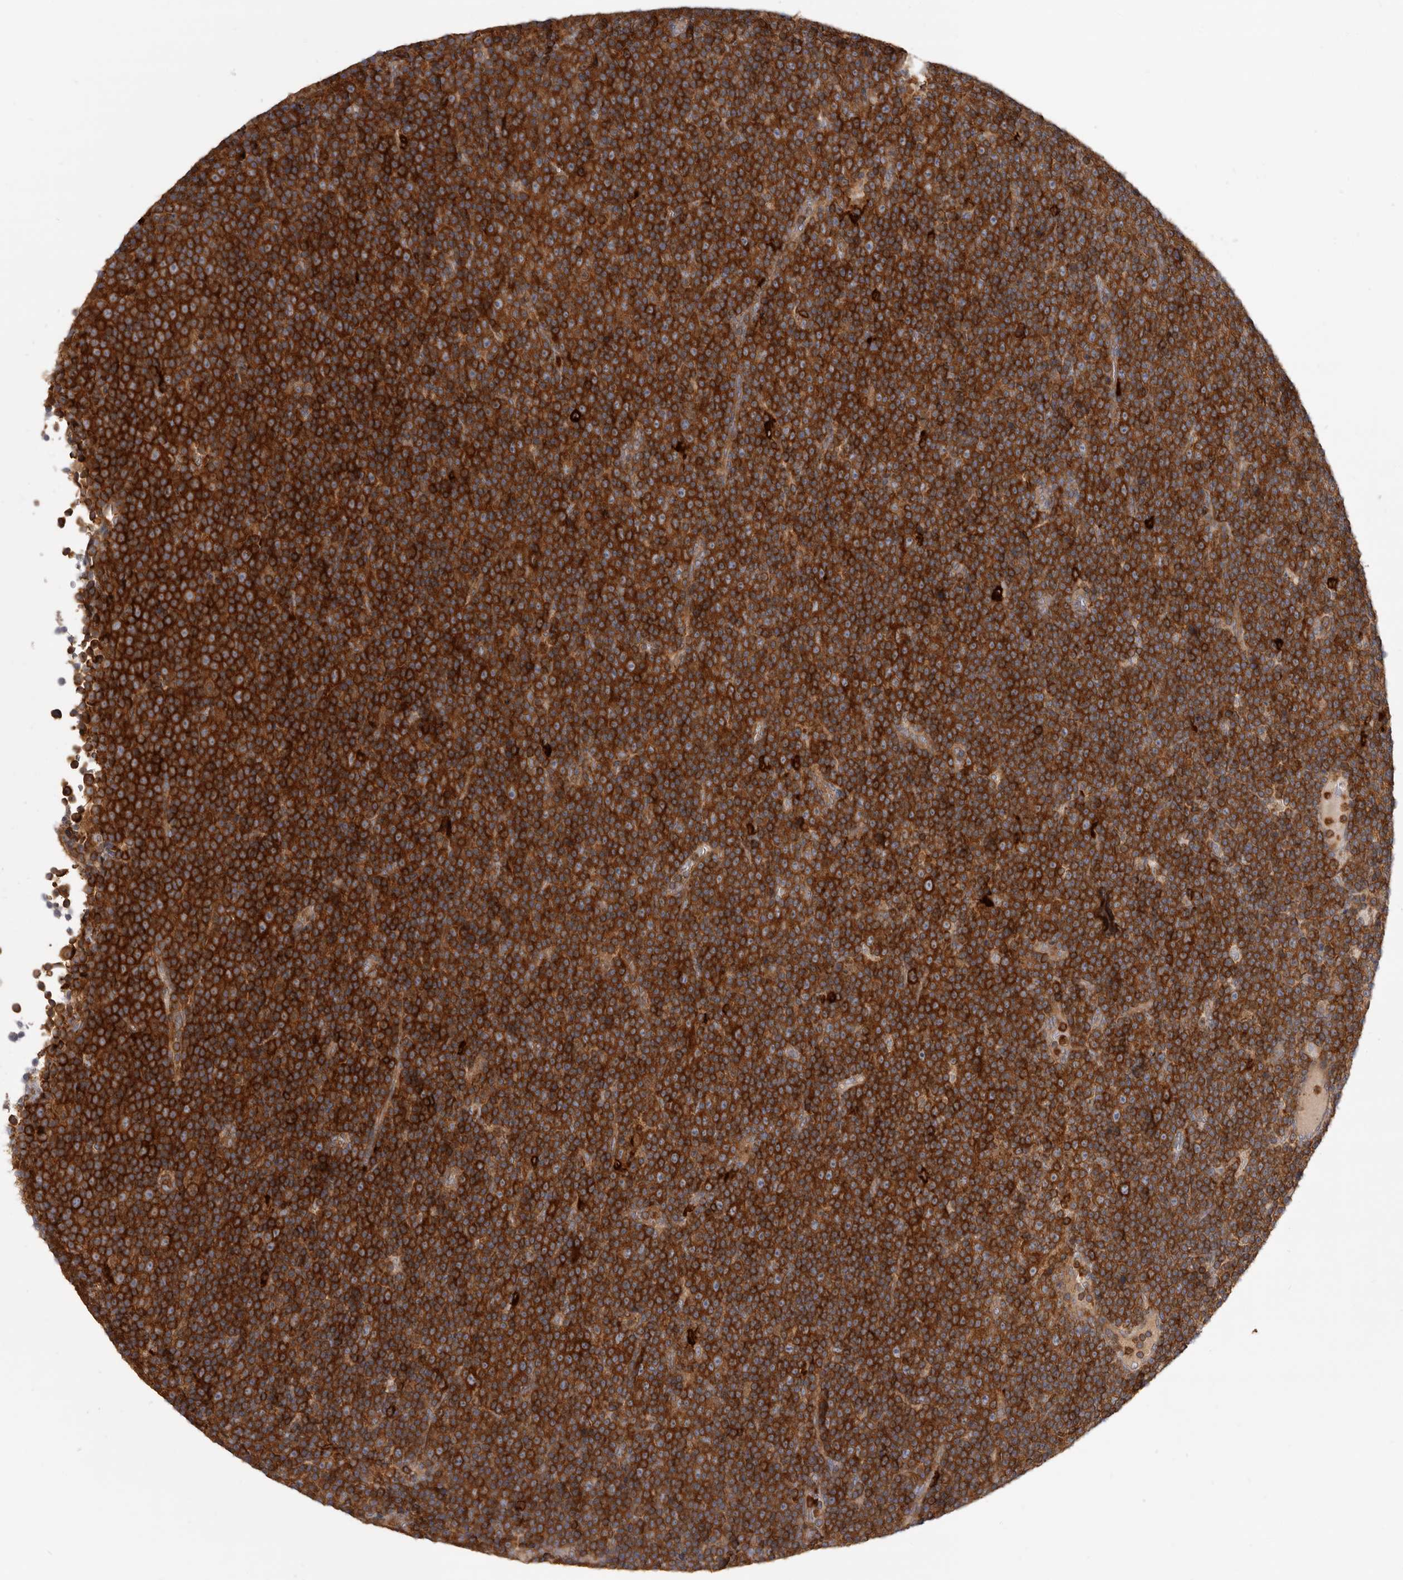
{"staining": {"intensity": "strong", "quantity": ">75%", "location": "cytoplasmic/membranous"}, "tissue": "lymphoma", "cell_type": "Tumor cells", "image_type": "cancer", "snomed": [{"axis": "morphology", "description": "Malignant lymphoma, non-Hodgkin's type, Low grade"}, {"axis": "topography", "description": "Lymph node"}], "caption": "The micrograph exhibits staining of lymphoma, revealing strong cytoplasmic/membranous protein staining (brown color) within tumor cells. The staining was performed using DAB (3,3'-diaminobenzidine), with brown indicating positive protein expression. Nuclei are stained blue with hematoxylin.", "gene": "CBL", "patient": {"sex": "female", "age": 67}}